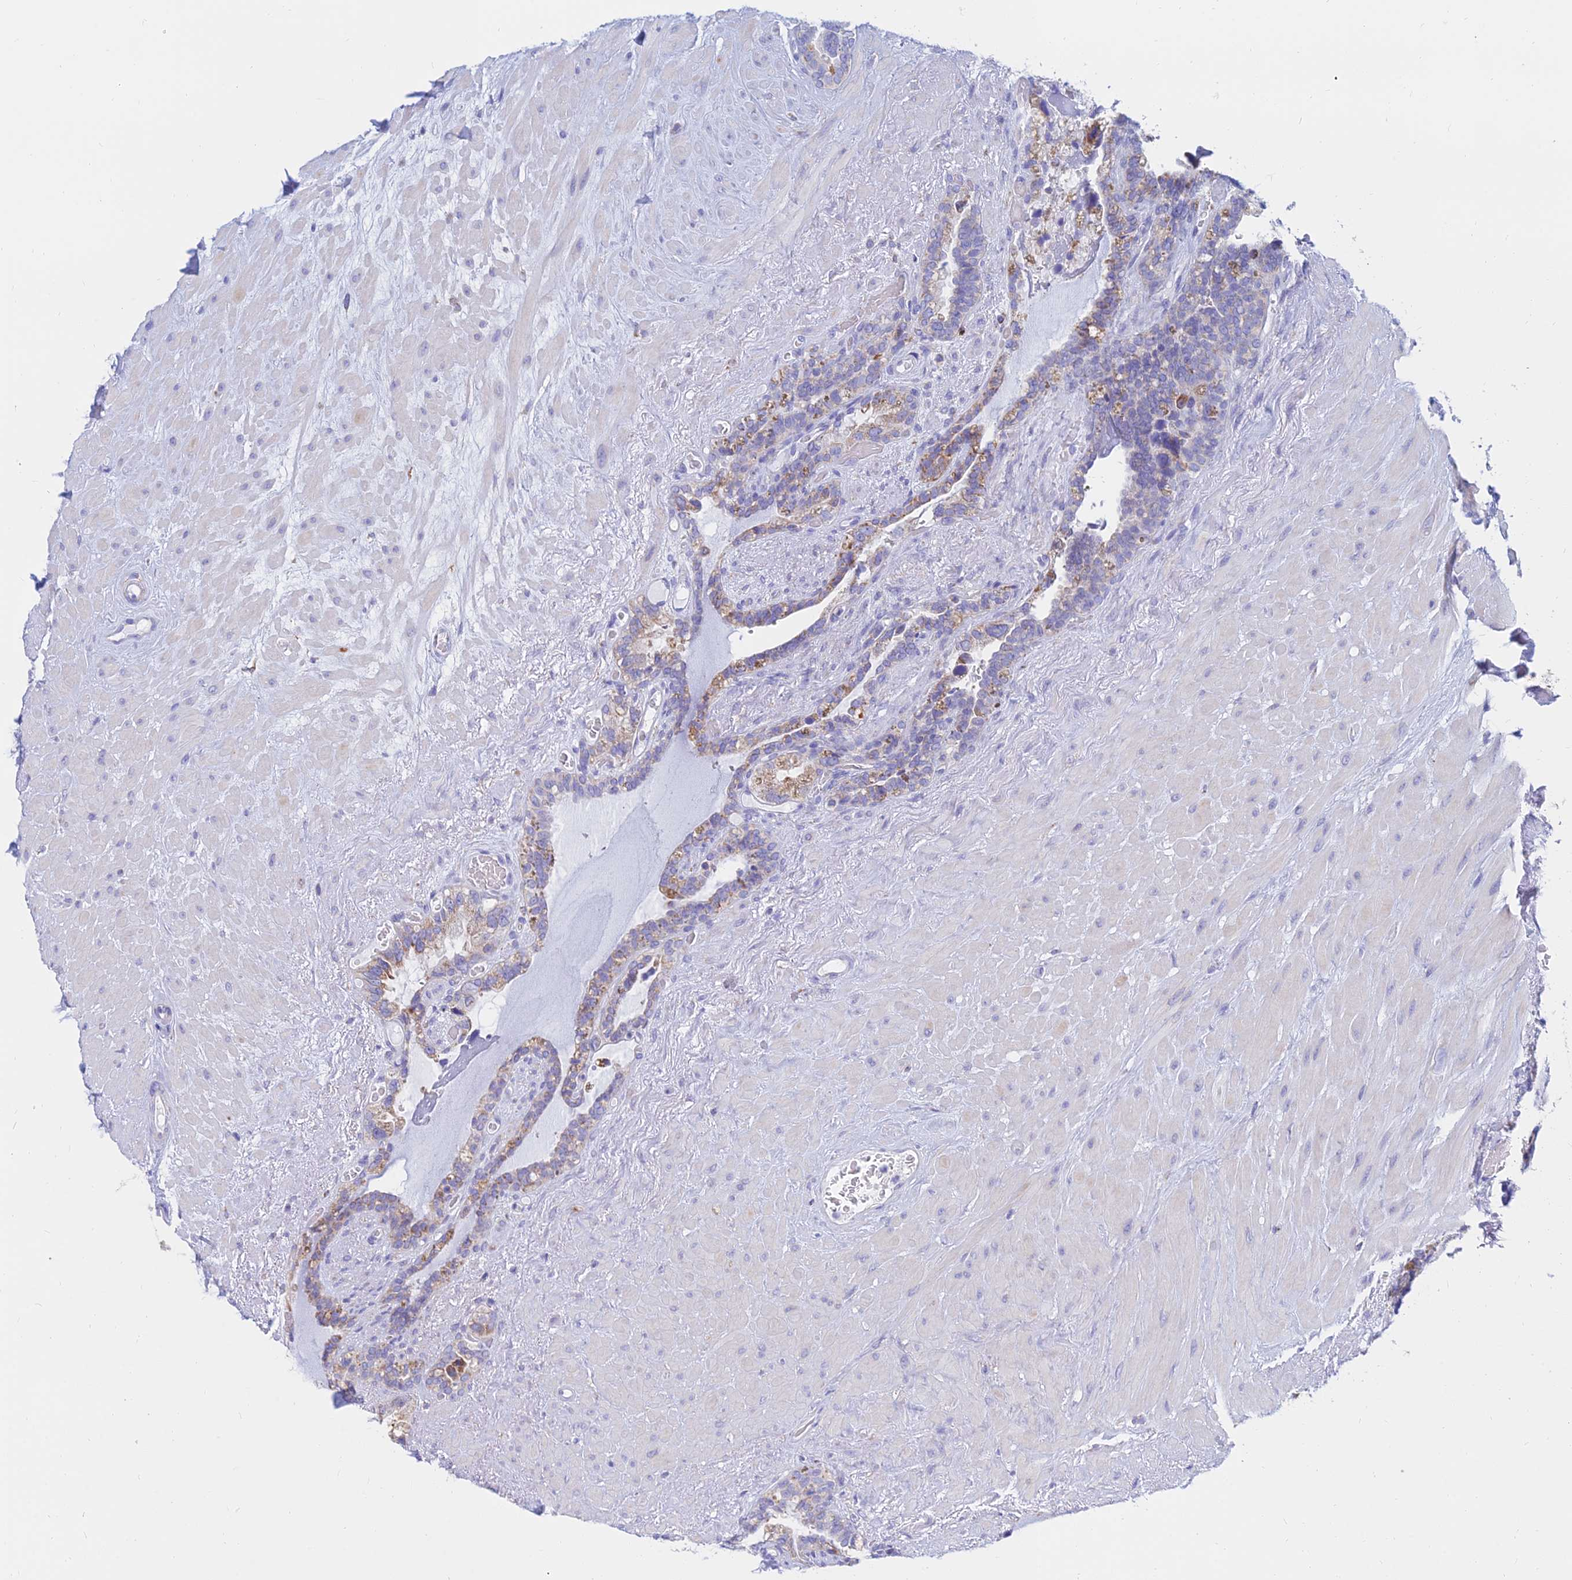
{"staining": {"intensity": "moderate", "quantity": "<25%", "location": "cytoplasmic/membranous"}, "tissue": "seminal vesicle", "cell_type": "Glandular cells", "image_type": "normal", "snomed": [{"axis": "morphology", "description": "Normal tissue, NOS"}, {"axis": "topography", "description": "Seminal veicle"}], "caption": "Immunohistochemical staining of unremarkable human seminal vesicle exhibits <25% levels of moderate cytoplasmic/membranous protein staining in approximately <25% of glandular cells.", "gene": "MGST1", "patient": {"sex": "male", "age": 80}}